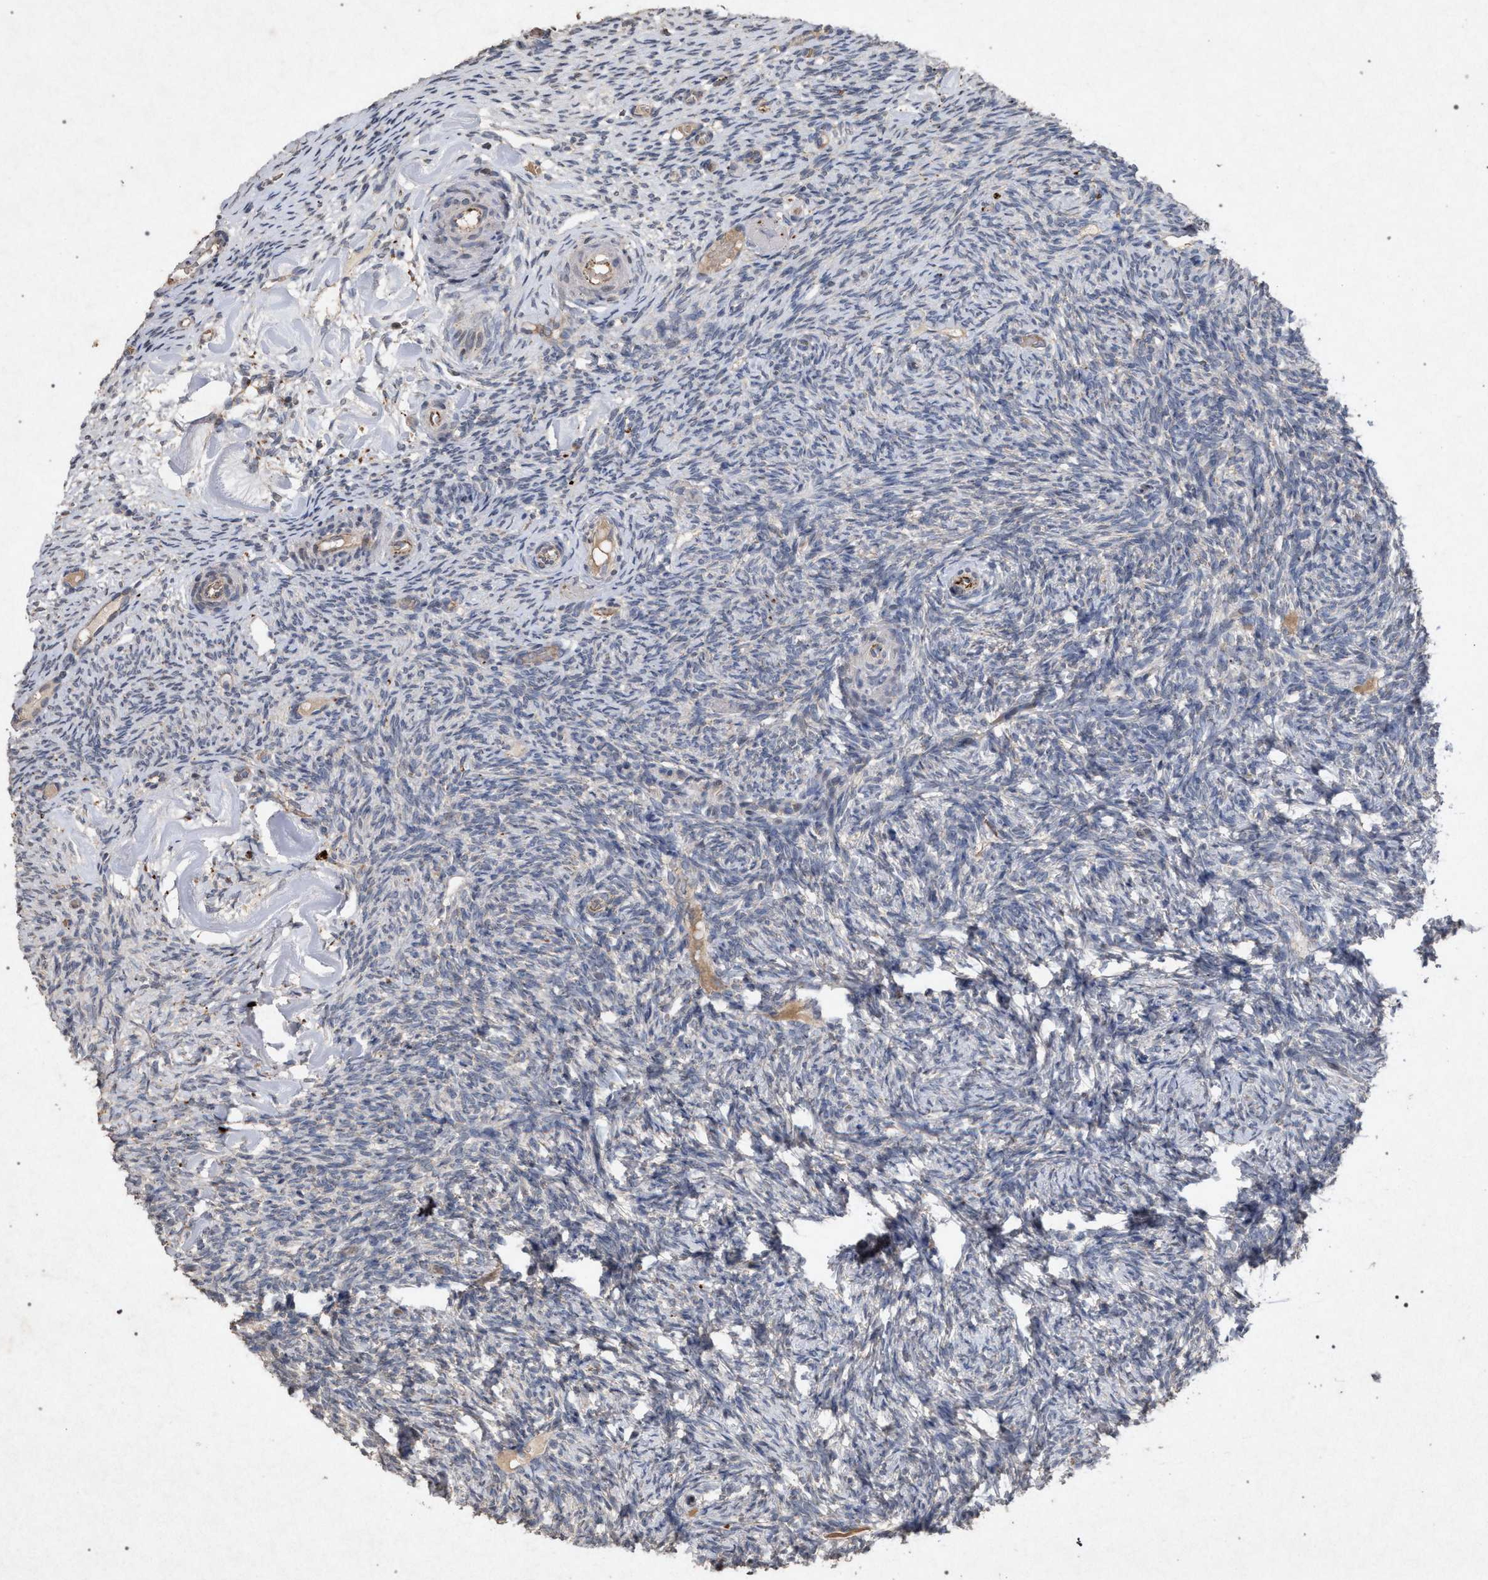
{"staining": {"intensity": "negative", "quantity": "none", "location": "none"}, "tissue": "ovary", "cell_type": "Ovarian stroma cells", "image_type": "normal", "snomed": [{"axis": "morphology", "description": "Normal tissue, NOS"}, {"axis": "topography", "description": "Ovary"}], "caption": "DAB immunohistochemical staining of normal human ovary shows no significant staining in ovarian stroma cells.", "gene": "PKD2L1", "patient": {"sex": "female", "age": 60}}